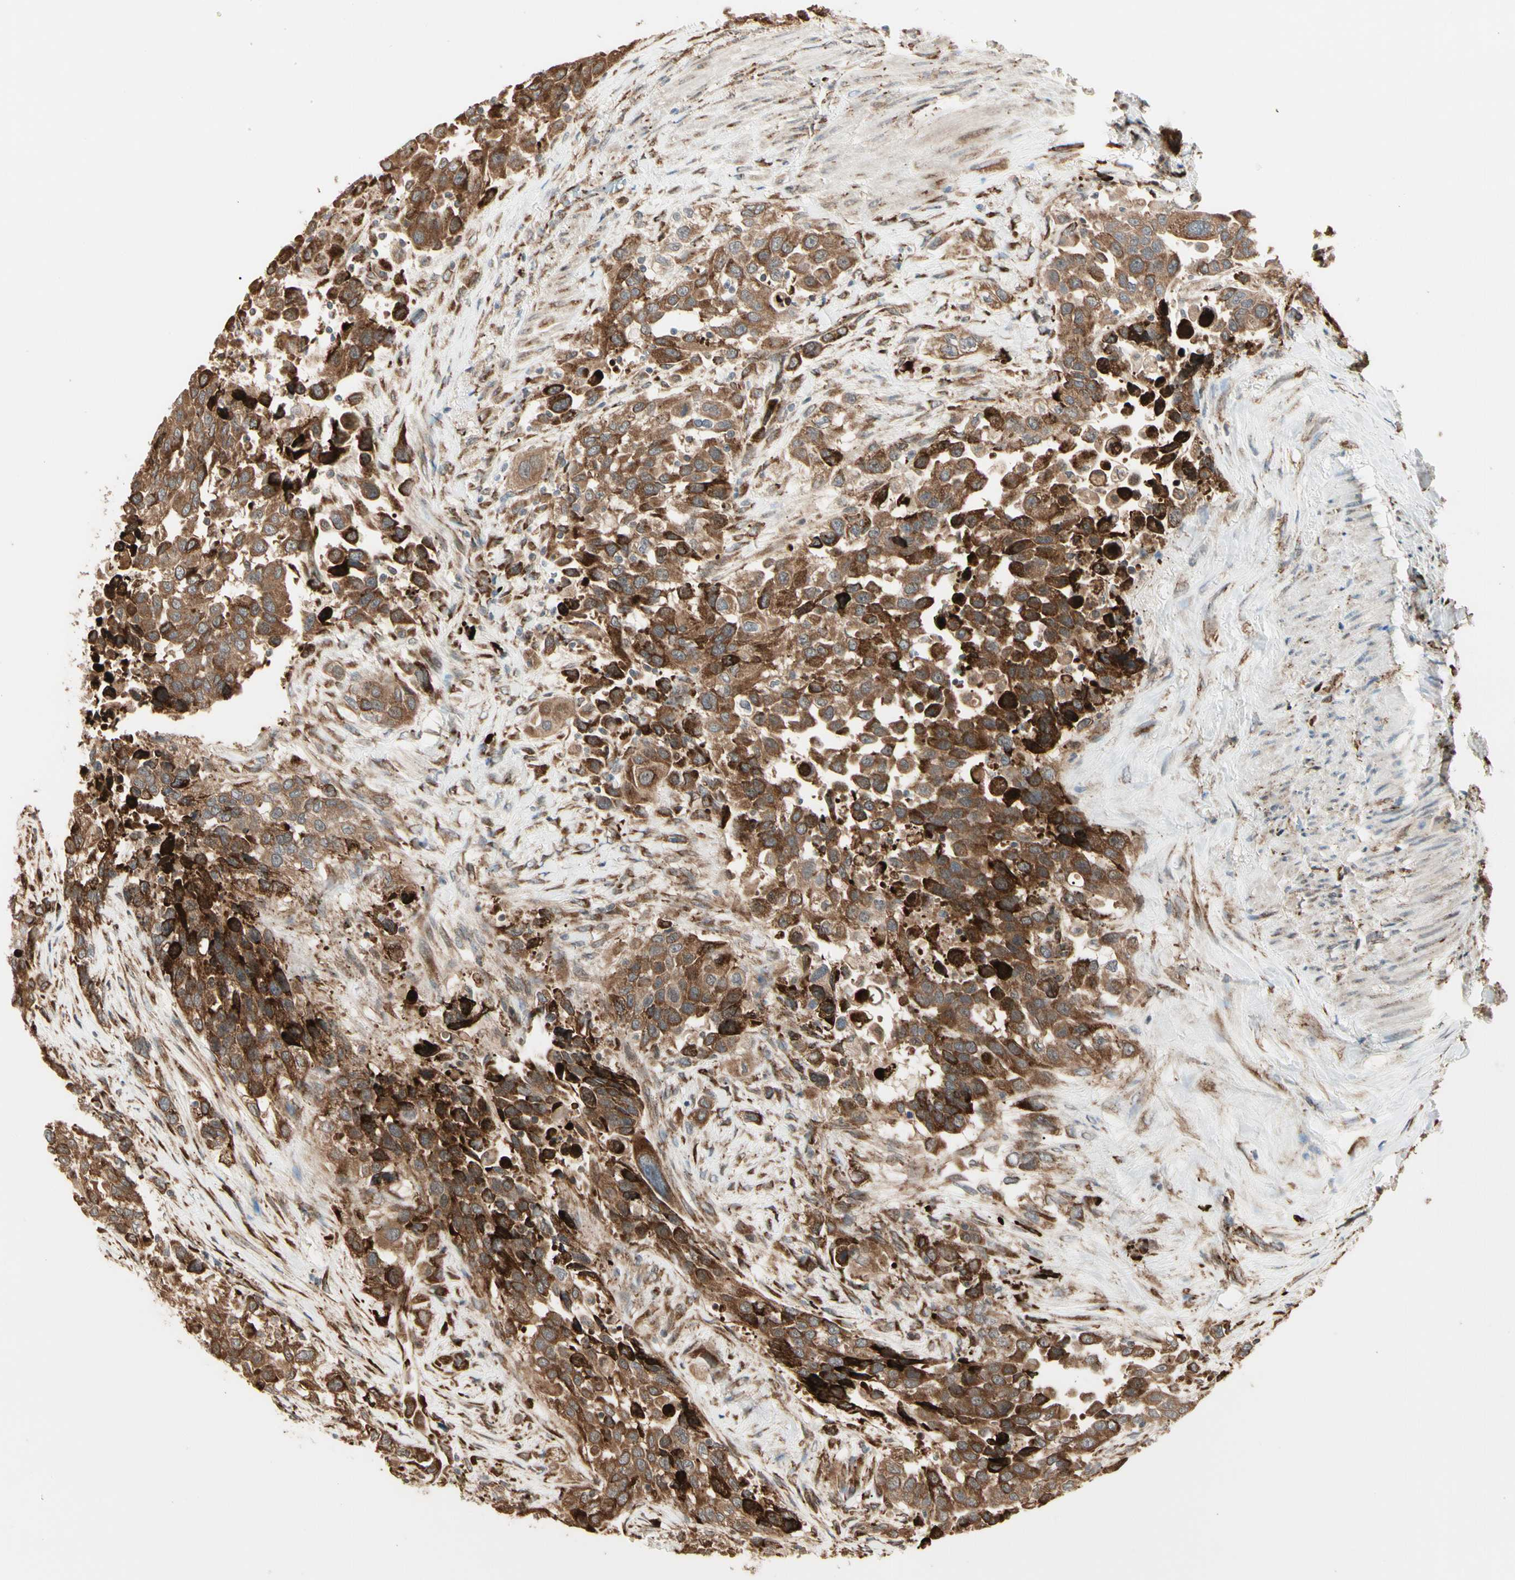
{"staining": {"intensity": "strong", "quantity": ">75%", "location": "cytoplasmic/membranous"}, "tissue": "urothelial cancer", "cell_type": "Tumor cells", "image_type": "cancer", "snomed": [{"axis": "morphology", "description": "Urothelial carcinoma, High grade"}, {"axis": "topography", "description": "Urinary bladder"}], "caption": "Immunohistochemistry photomicrograph of neoplastic tissue: urothelial cancer stained using immunohistochemistry shows high levels of strong protein expression localized specifically in the cytoplasmic/membranous of tumor cells, appearing as a cytoplasmic/membranous brown color.", "gene": "HSP90B1", "patient": {"sex": "female", "age": 80}}